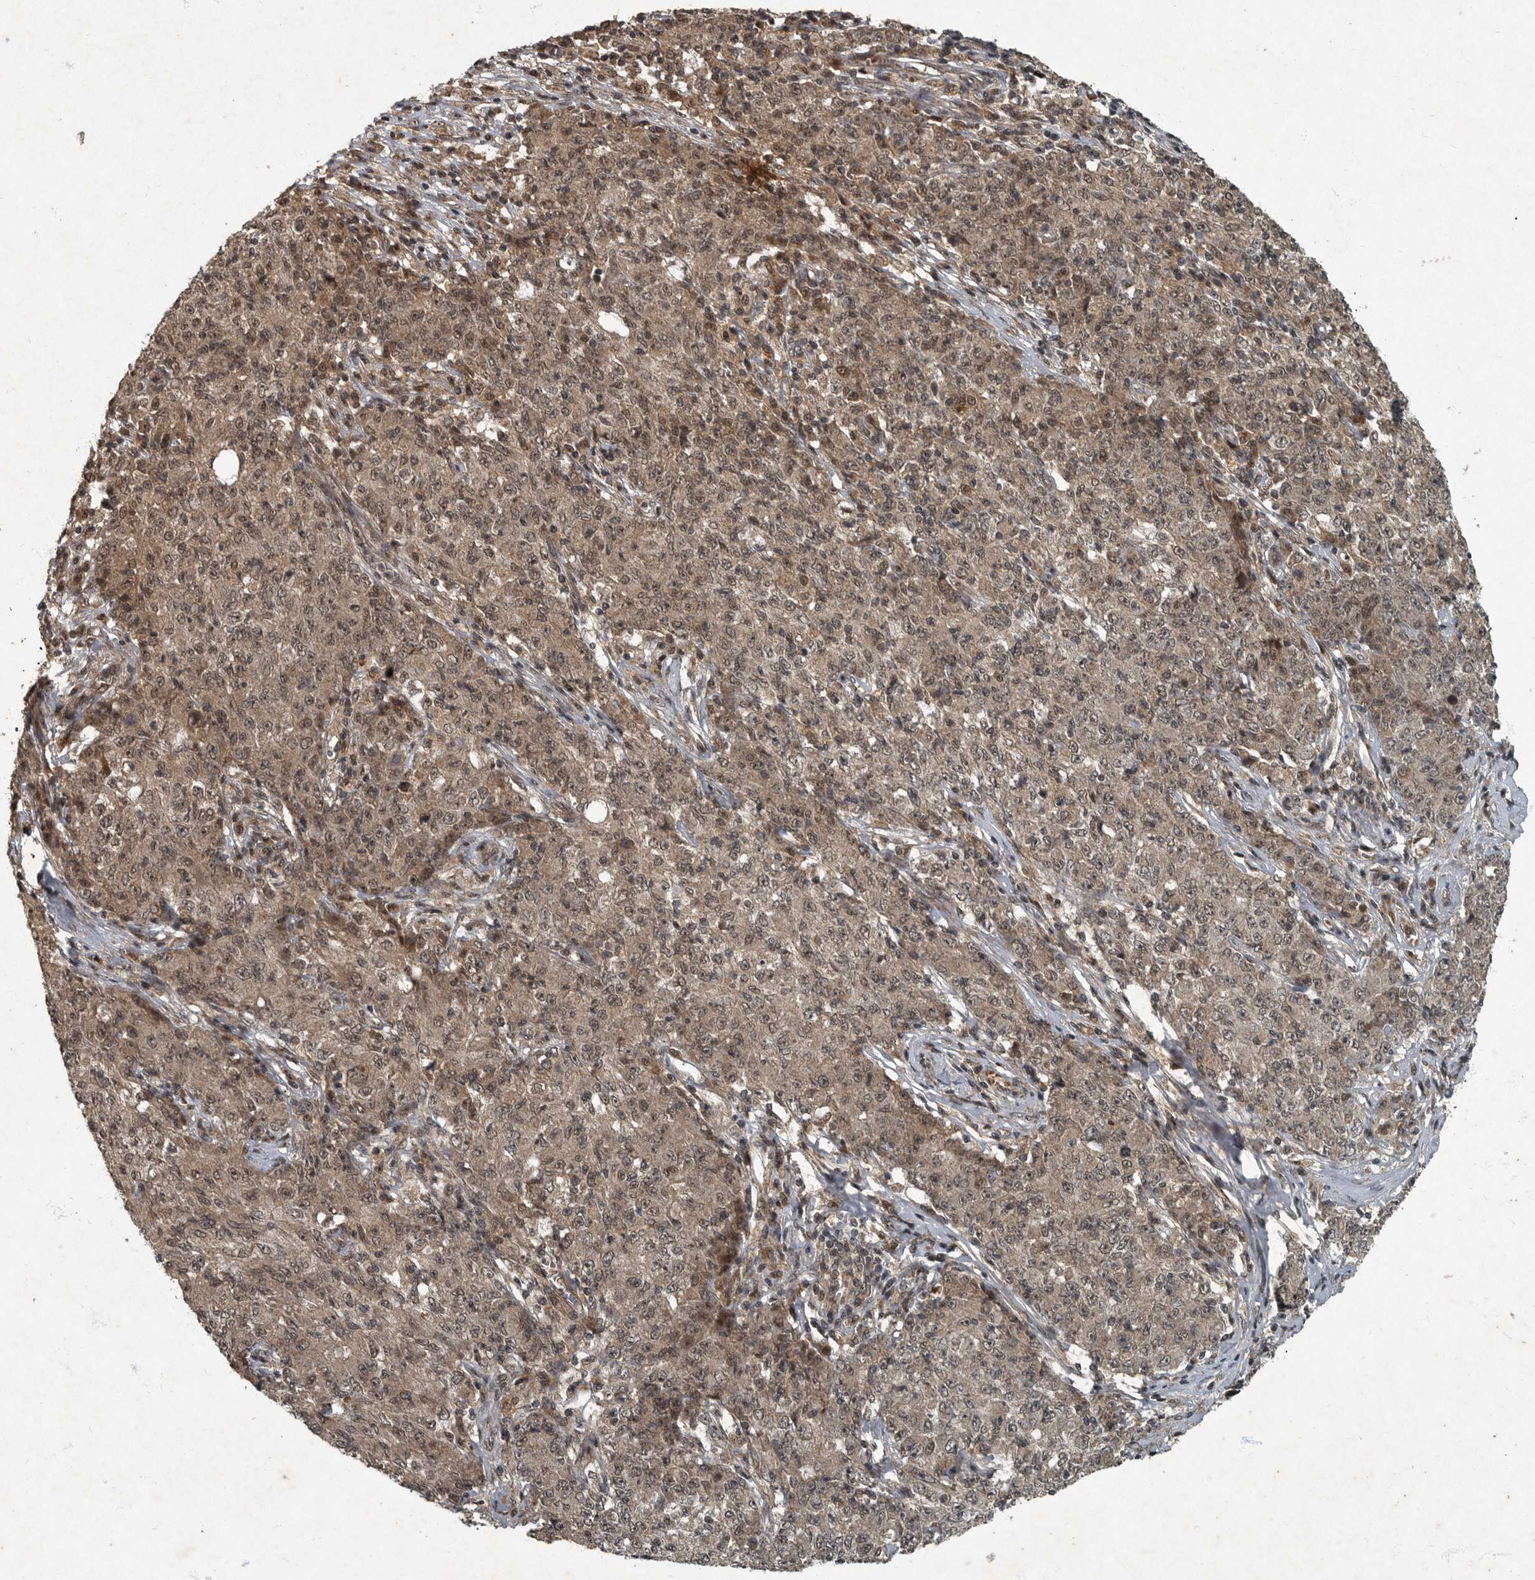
{"staining": {"intensity": "weak", "quantity": ">75%", "location": "cytoplasmic/membranous,nuclear"}, "tissue": "ovarian cancer", "cell_type": "Tumor cells", "image_type": "cancer", "snomed": [{"axis": "morphology", "description": "Carcinoma, endometroid"}, {"axis": "topography", "description": "Ovary"}], "caption": "Ovarian cancer (endometroid carcinoma) stained with a protein marker demonstrates weak staining in tumor cells.", "gene": "FOXO1", "patient": {"sex": "female", "age": 42}}